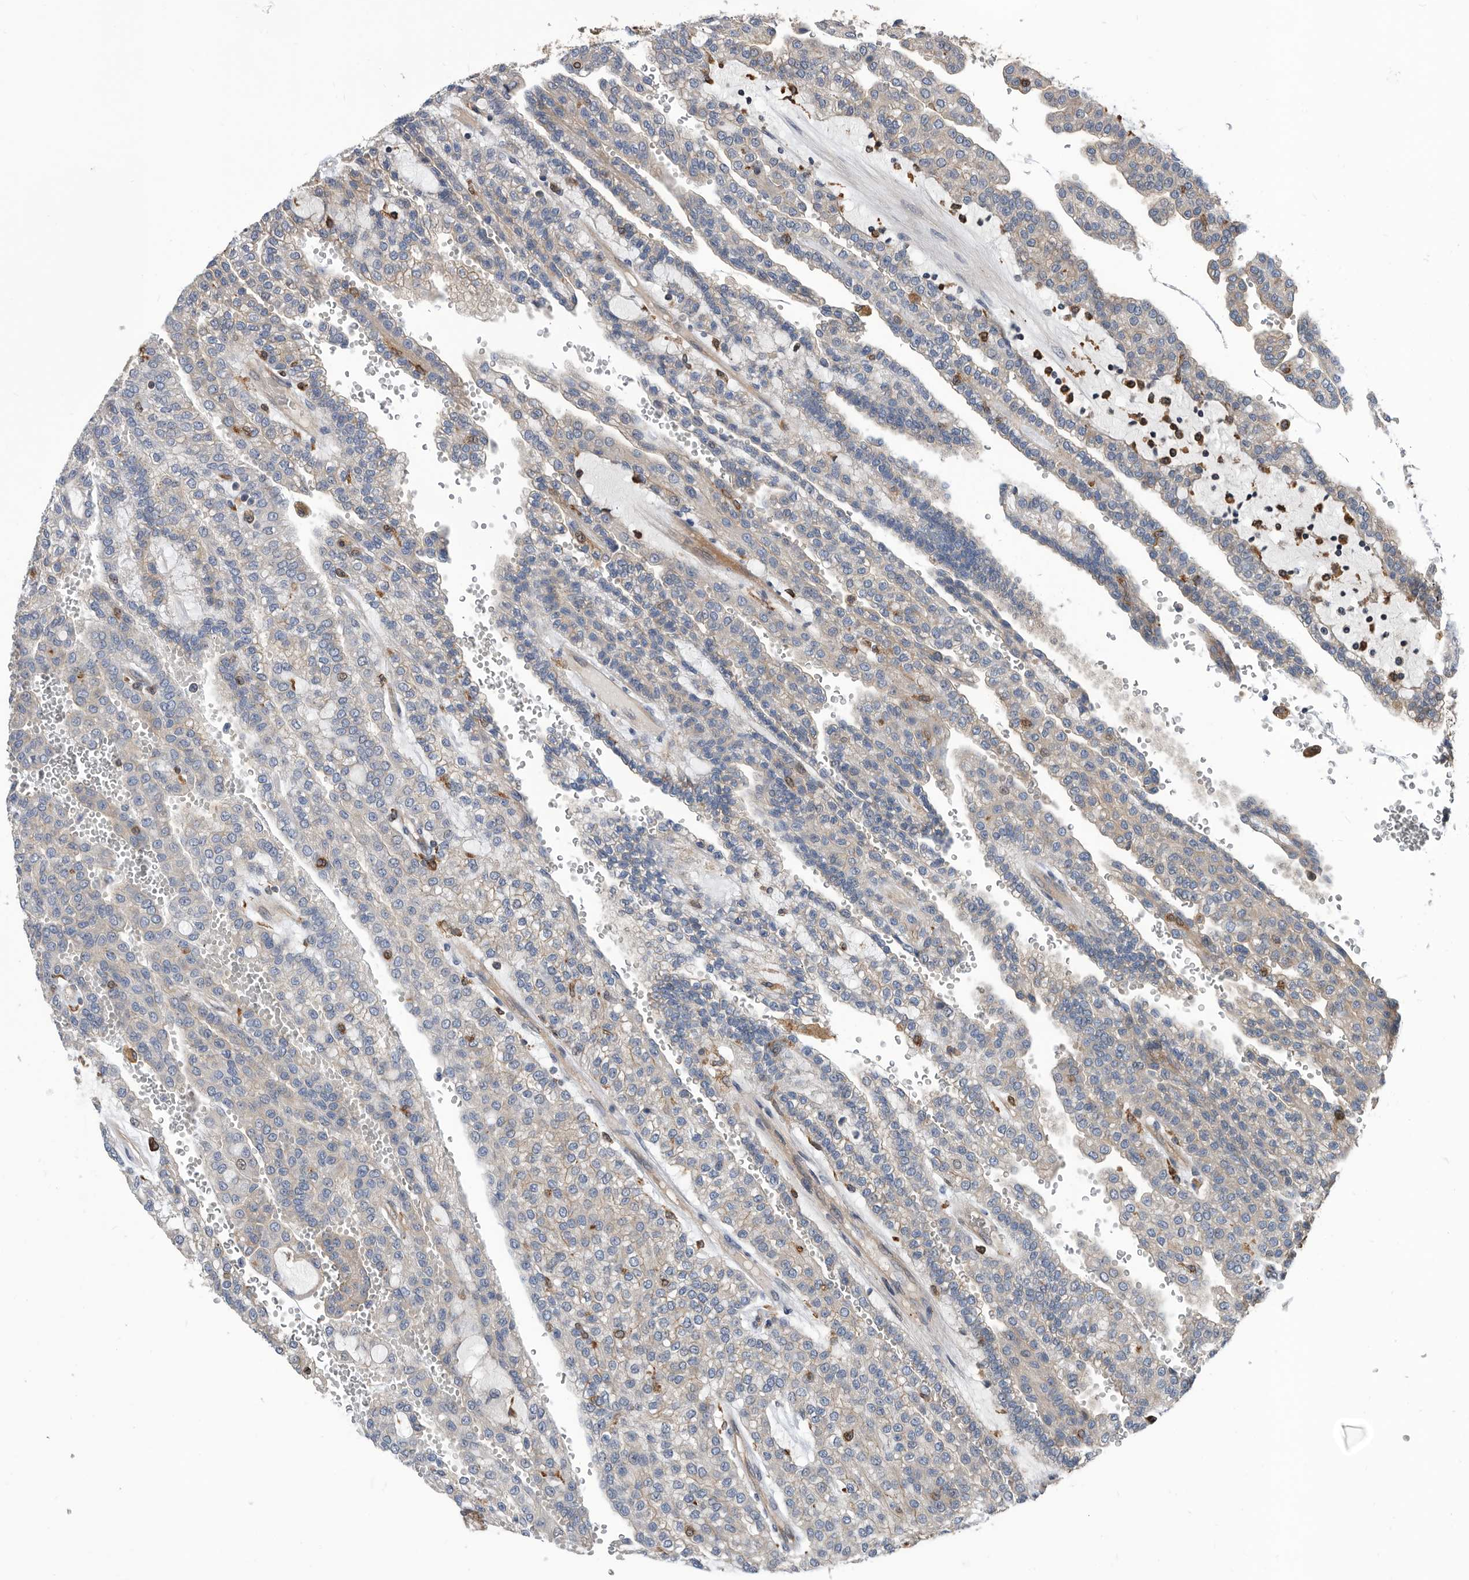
{"staining": {"intensity": "weak", "quantity": "25%-75%", "location": "cytoplasmic/membranous"}, "tissue": "renal cancer", "cell_type": "Tumor cells", "image_type": "cancer", "snomed": [{"axis": "morphology", "description": "Adenocarcinoma, NOS"}, {"axis": "topography", "description": "Kidney"}], "caption": "Immunohistochemistry (IHC) of renal cancer (adenocarcinoma) exhibits low levels of weak cytoplasmic/membranous expression in approximately 25%-75% of tumor cells.", "gene": "ATAD2", "patient": {"sex": "male", "age": 63}}